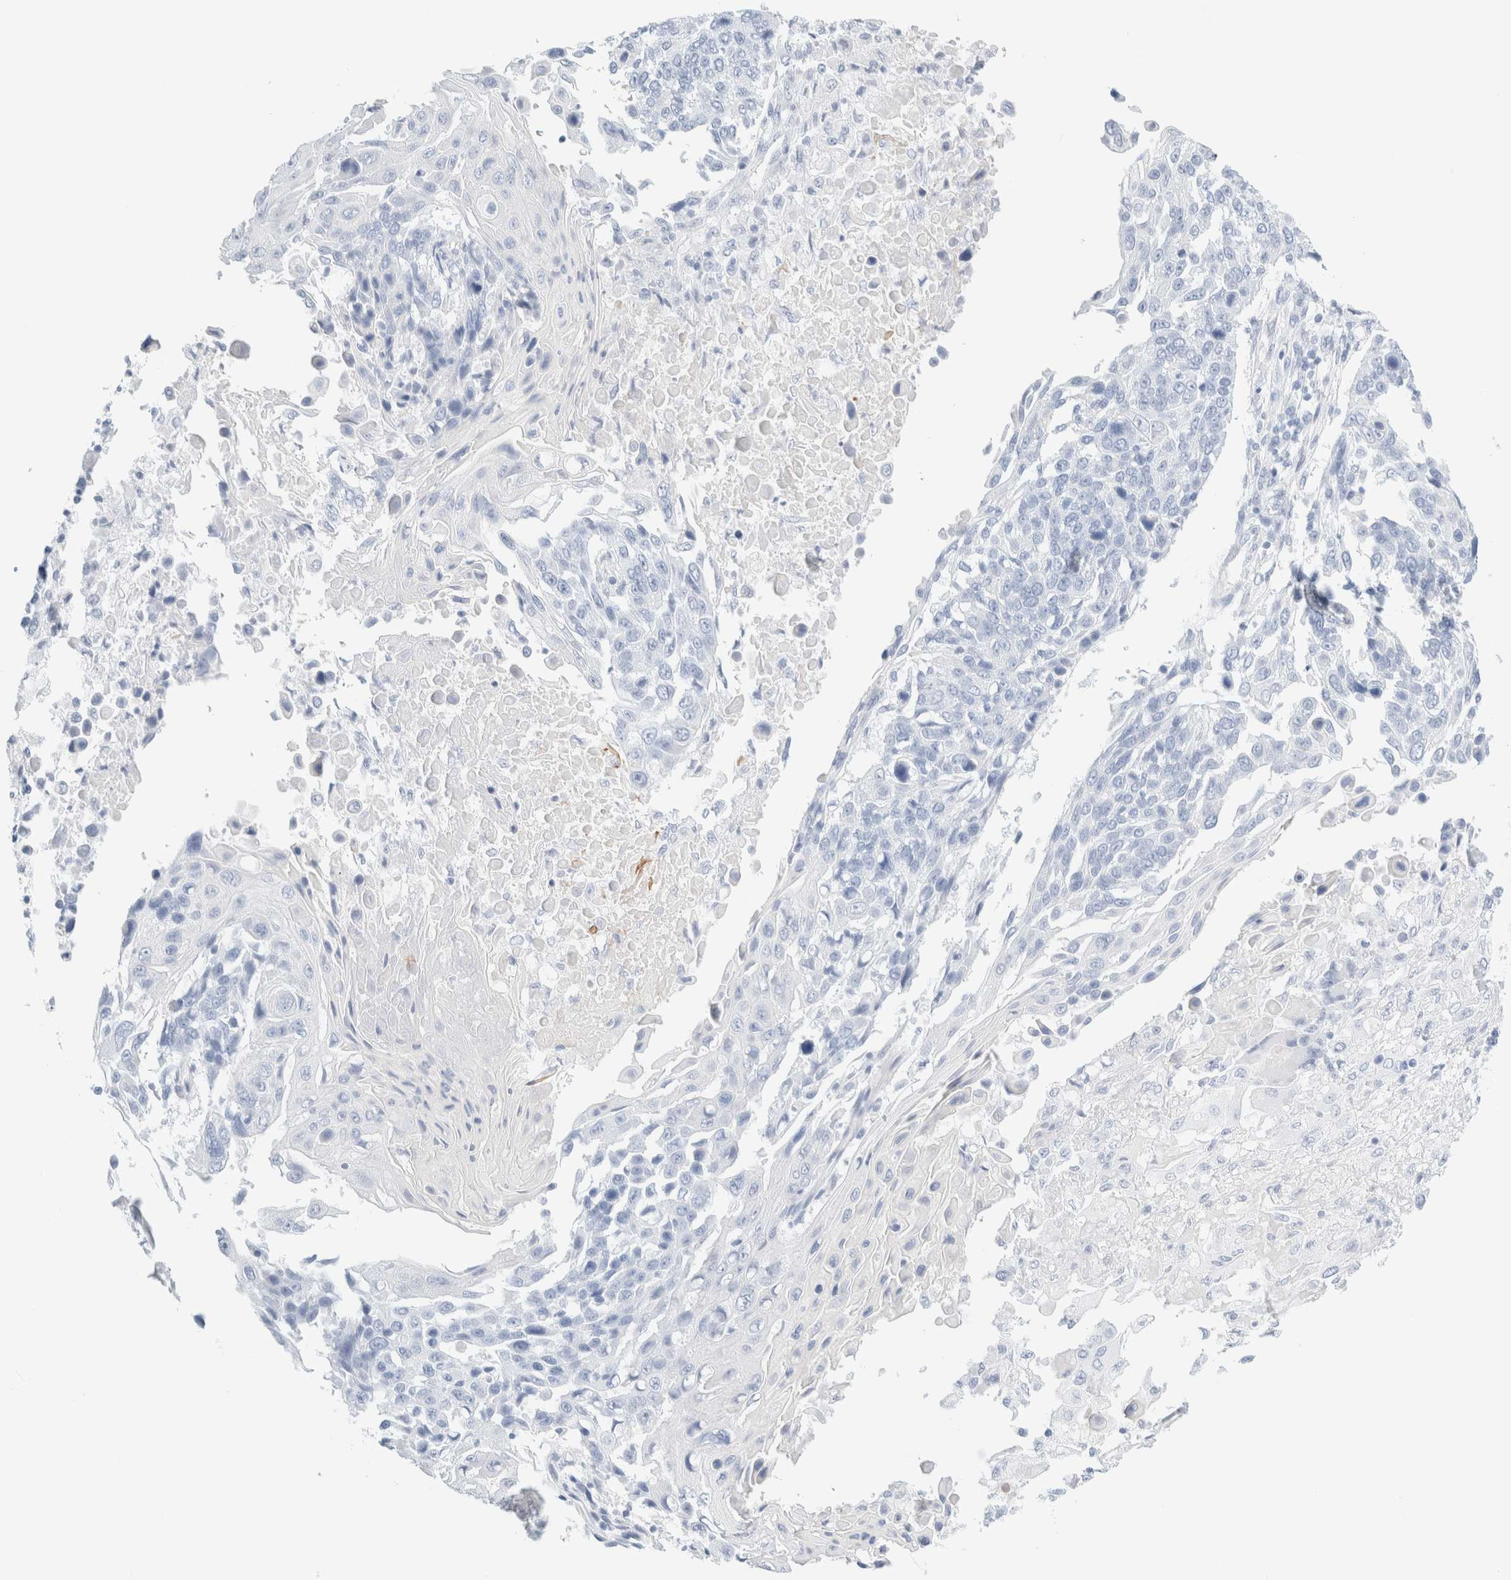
{"staining": {"intensity": "negative", "quantity": "none", "location": "none"}, "tissue": "lung cancer", "cell_type": "Tumor cells", "image_type": "cancer", "snomed": [{"axis": "morphology", "description": "Squamous cell carcinoma, NOS"}, {"axis": "topography", "description": "Lung"}], "caption": "High power microscopy photomicrograph of an immunohistochemistry photomicrograph of lung cancer, revealing no significant staining in tumor cells.", "gene": "DPYS", "patient": {"sex": "male", "age": 66}}